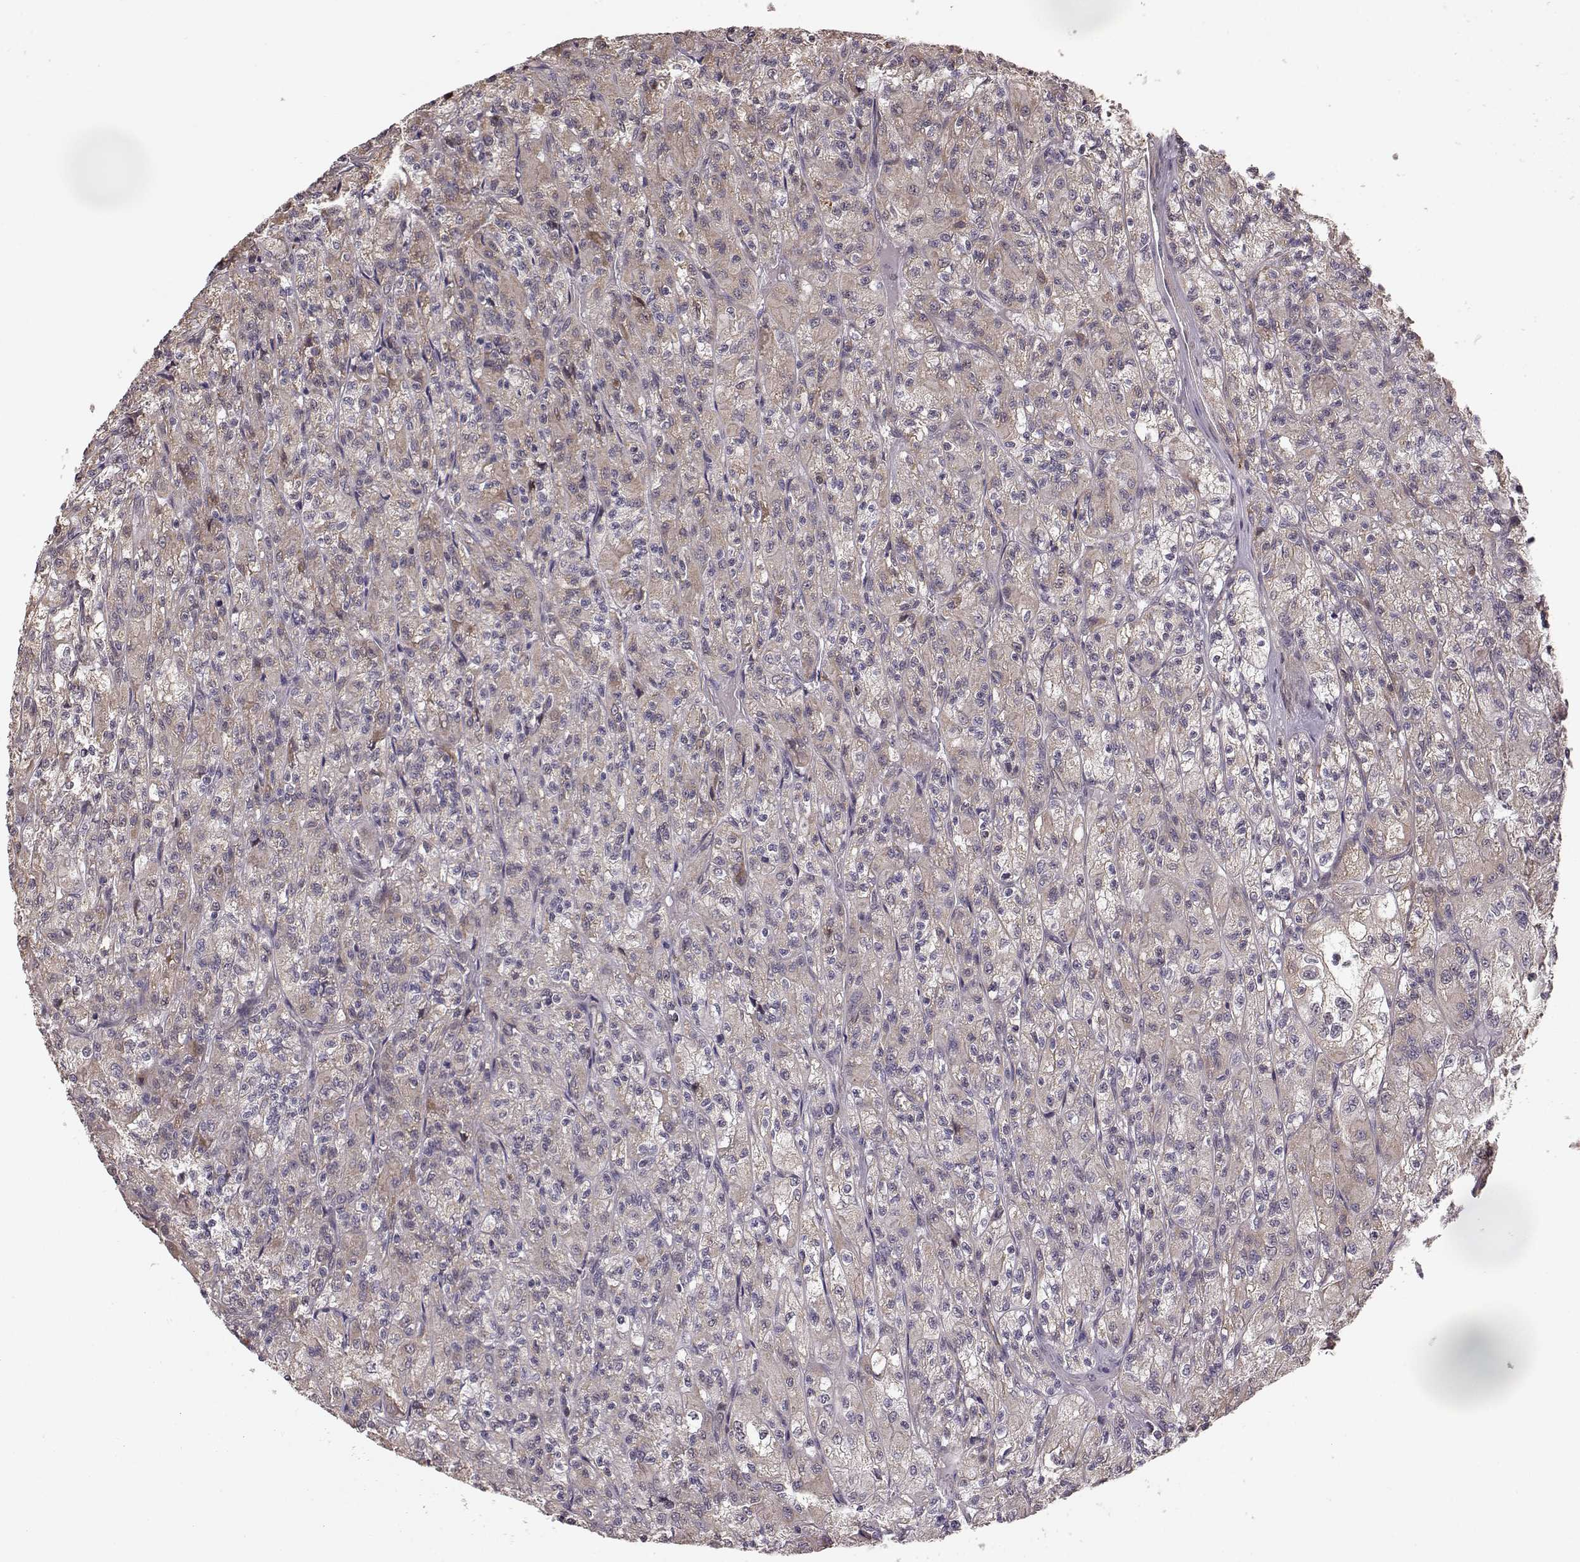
{"staining": {"intensity": "weak", "quantity": "<25%", "location": "cytoplasmic/membranous"}, "tissue": "renal cancer", "cell_type": "Tumor cells", "image_type": "cancer", "snomed": [{"axis": "morphology", "description": "Adenocarcinoma, NOS"}, {"axis": "topography", "description": "Kidney"}], "caption": "High power microscopy image of an immunohistochemistry histopathology image of adenocarcinoma (renal), revealing no significant expression in tumor cells.", "gene": "BACH2", "patient": {"sex": "female", "age": 70}}